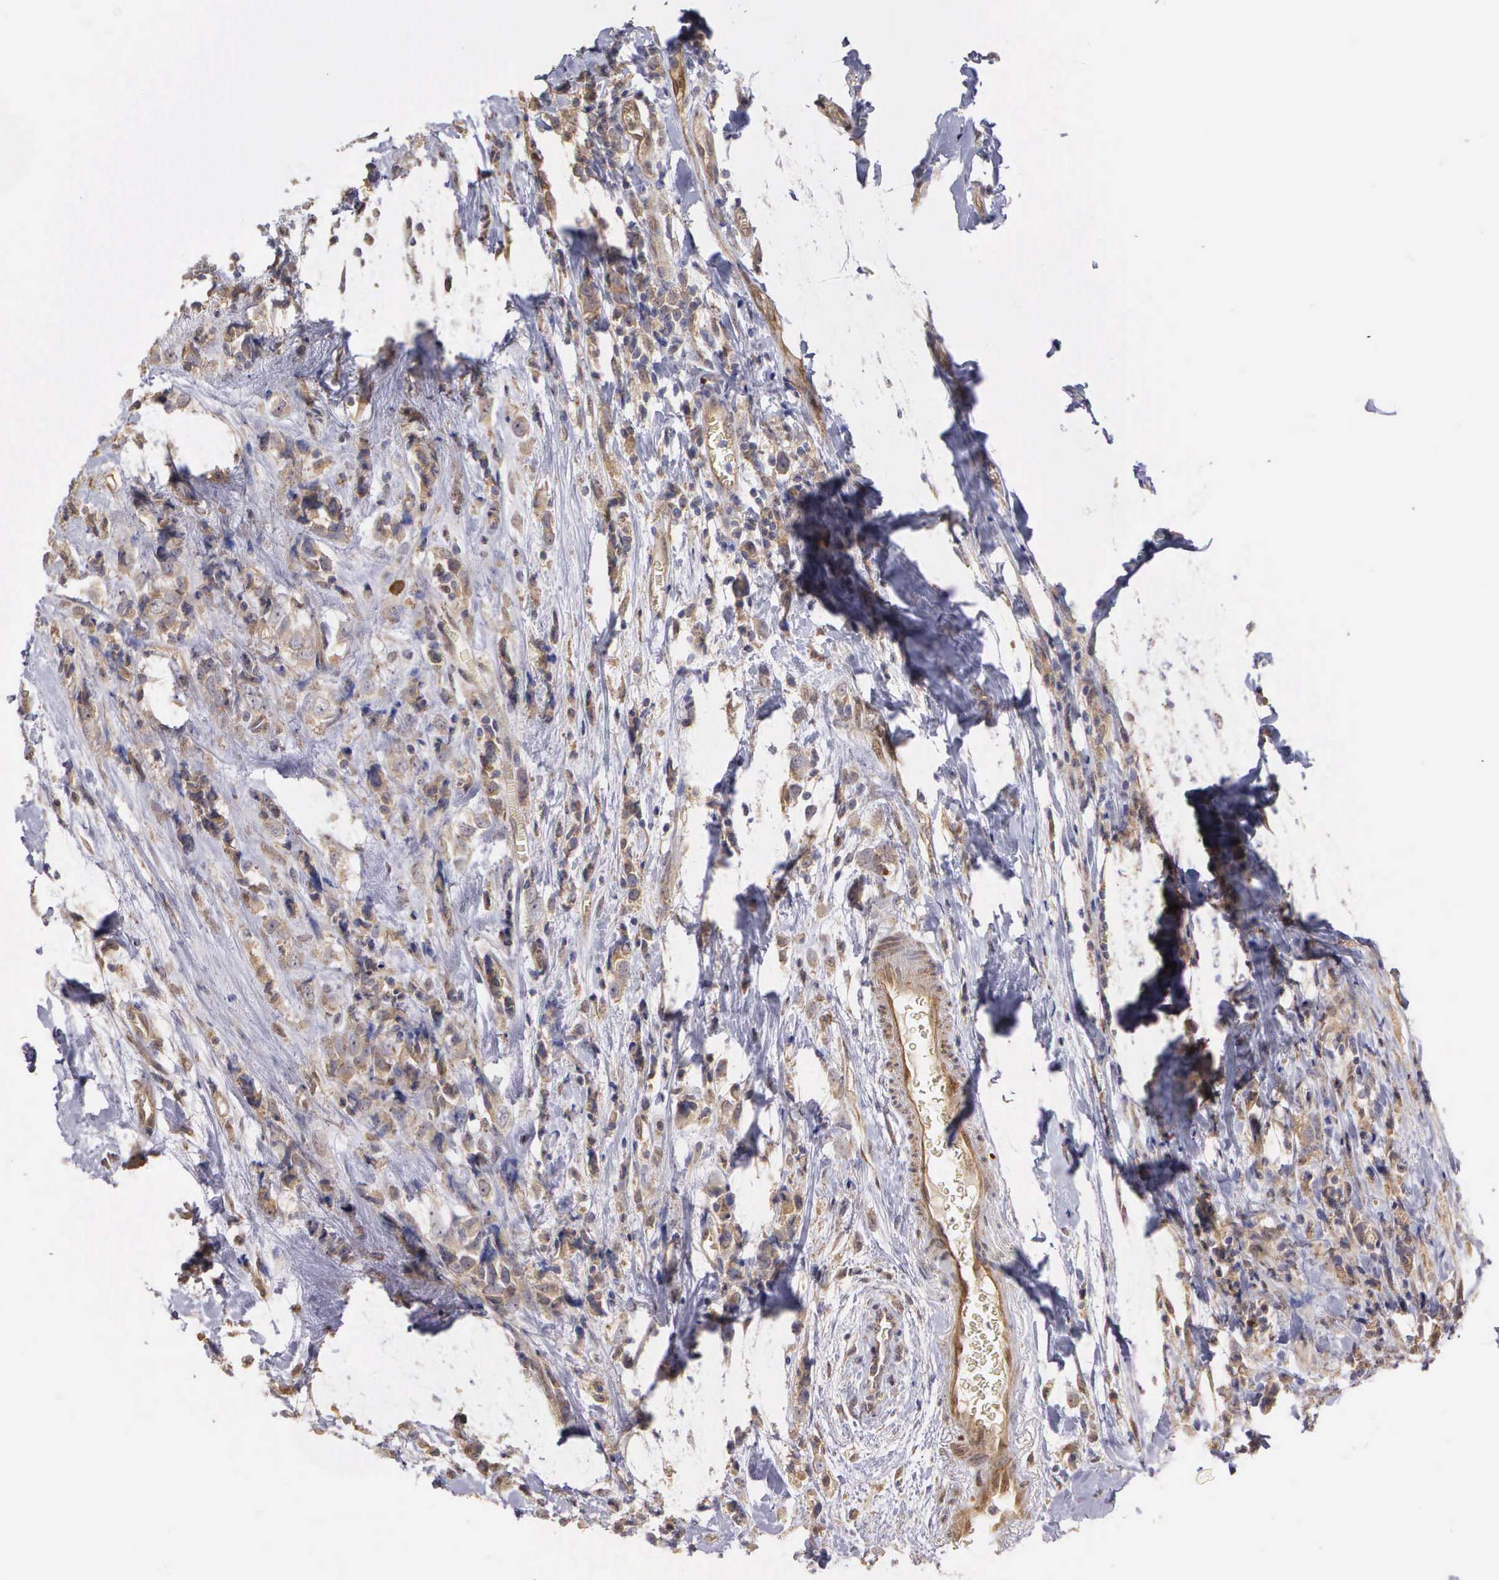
{"staining": {"intensity": "weak", "quantity": ">75%", "location": "cytoplasmic/membranous,nuclear"}, "tissue": "breast cancer", "cell_type": "Tumor cells", "image_type": "cancer", "snomed": [{"axis": "morphology", "description": "Lobular carcinoma"}, {"axis": "topography", "description": "Breast"}], "caption": "This is an image of immunohistochemistry staining of breast cancer, which shows weak expression in the cytoplasmic/membranous and nuclear of tumor cells.", "gene": "DNAJB7", "patient": {"sex": "female", "age": 57}}